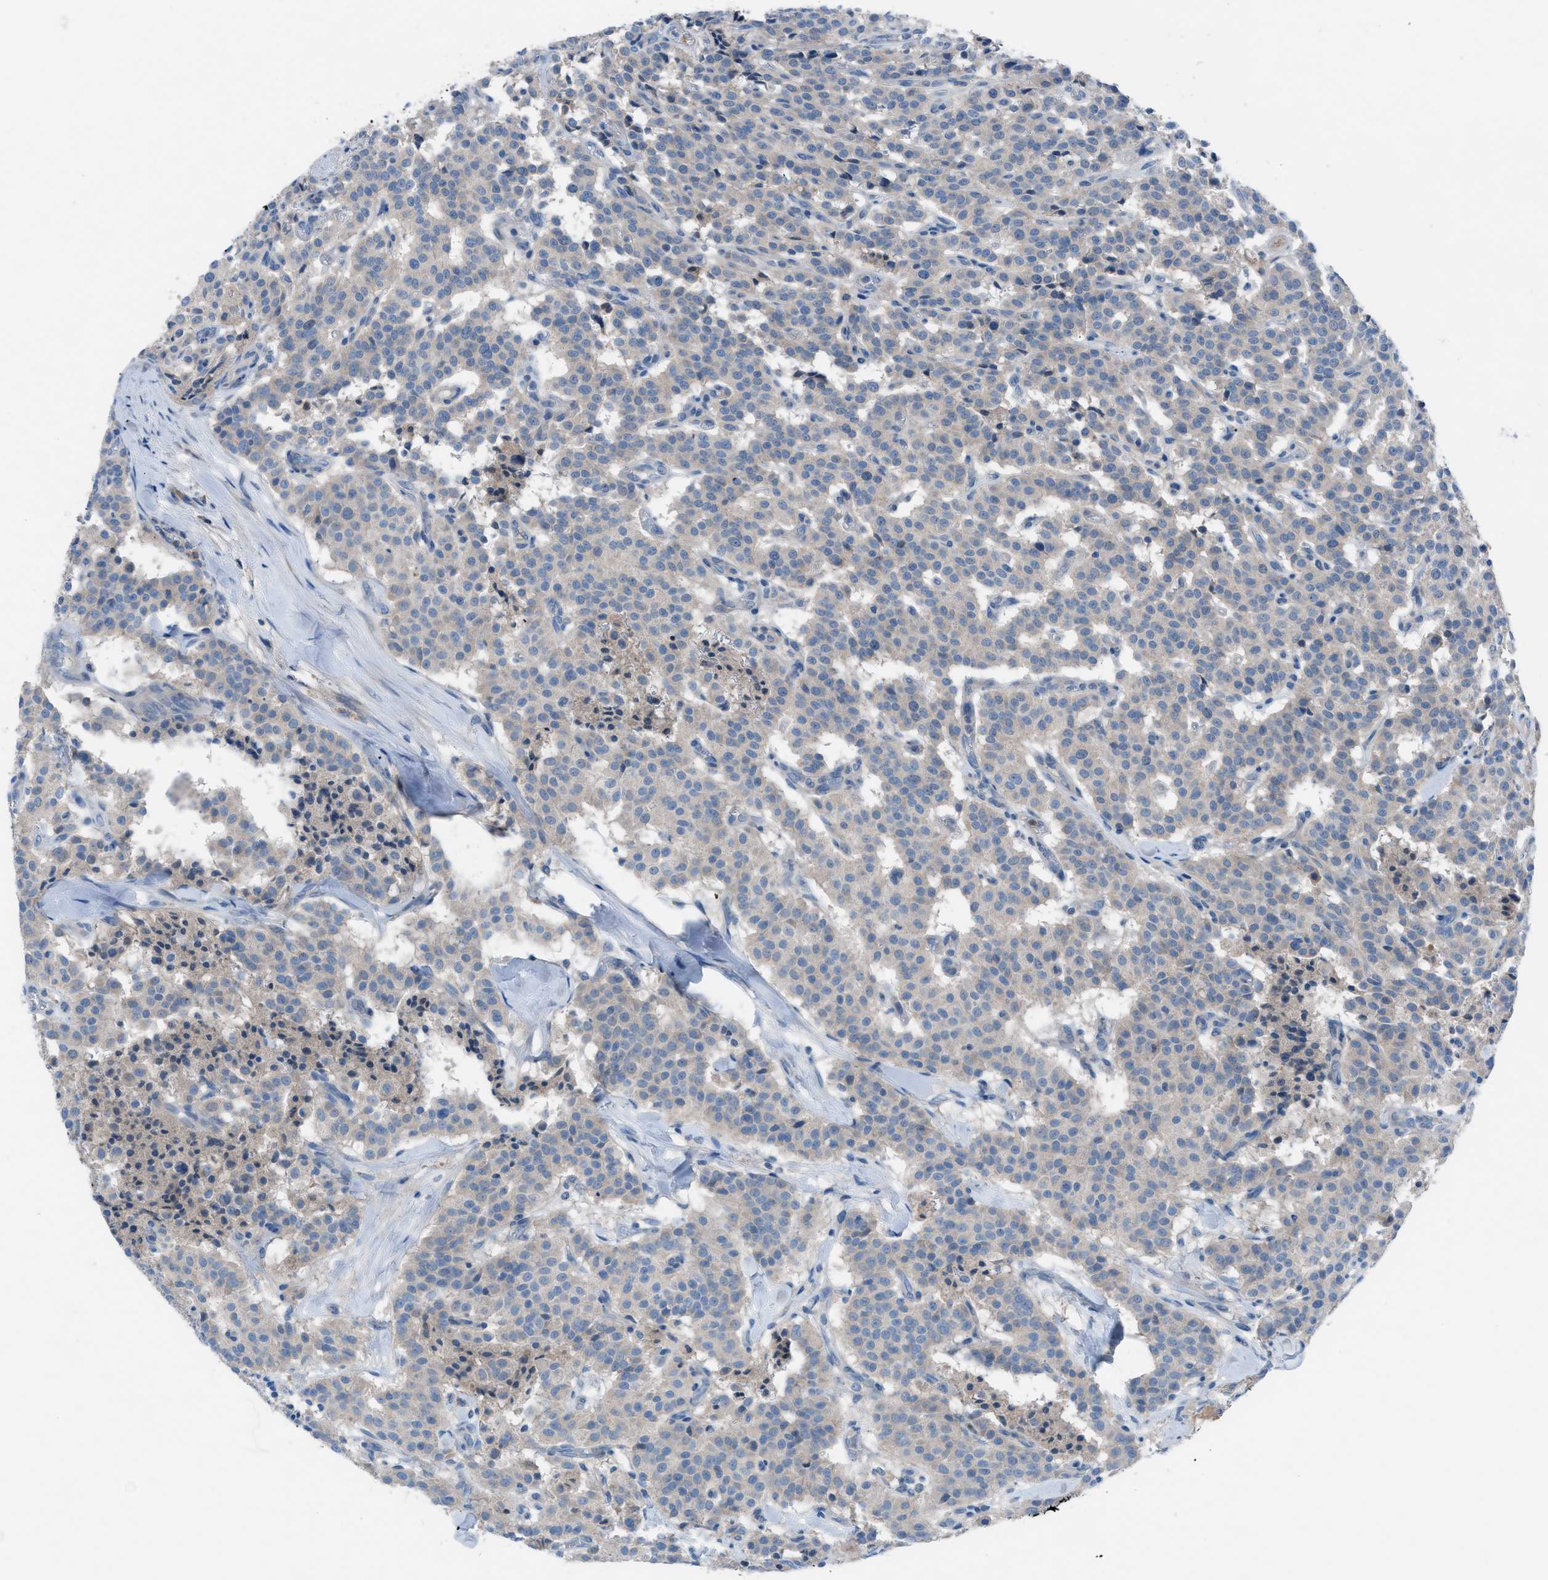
{"staining": {"intensity": "weak", "quantity": ">75%", "location": "cytoplasmic/membranous"}, "tissue": "carcinoid", "cell_type": "Tumor cells", "image_type": "cancer", "snomed": [{"axis": "morphology", "description": "Carcinoid, malignant, NOS"}, {"axis": "topography", "description": "Lung"}], "caption": "Immunohistochemical staining of carcinoid (malignant) demonstrates weak cytoplasmic/membranous protein positivity in approximately >75% of tumor cells.", "gene": "C5AR2", "patient": {"sex": "male", "age": 30}}